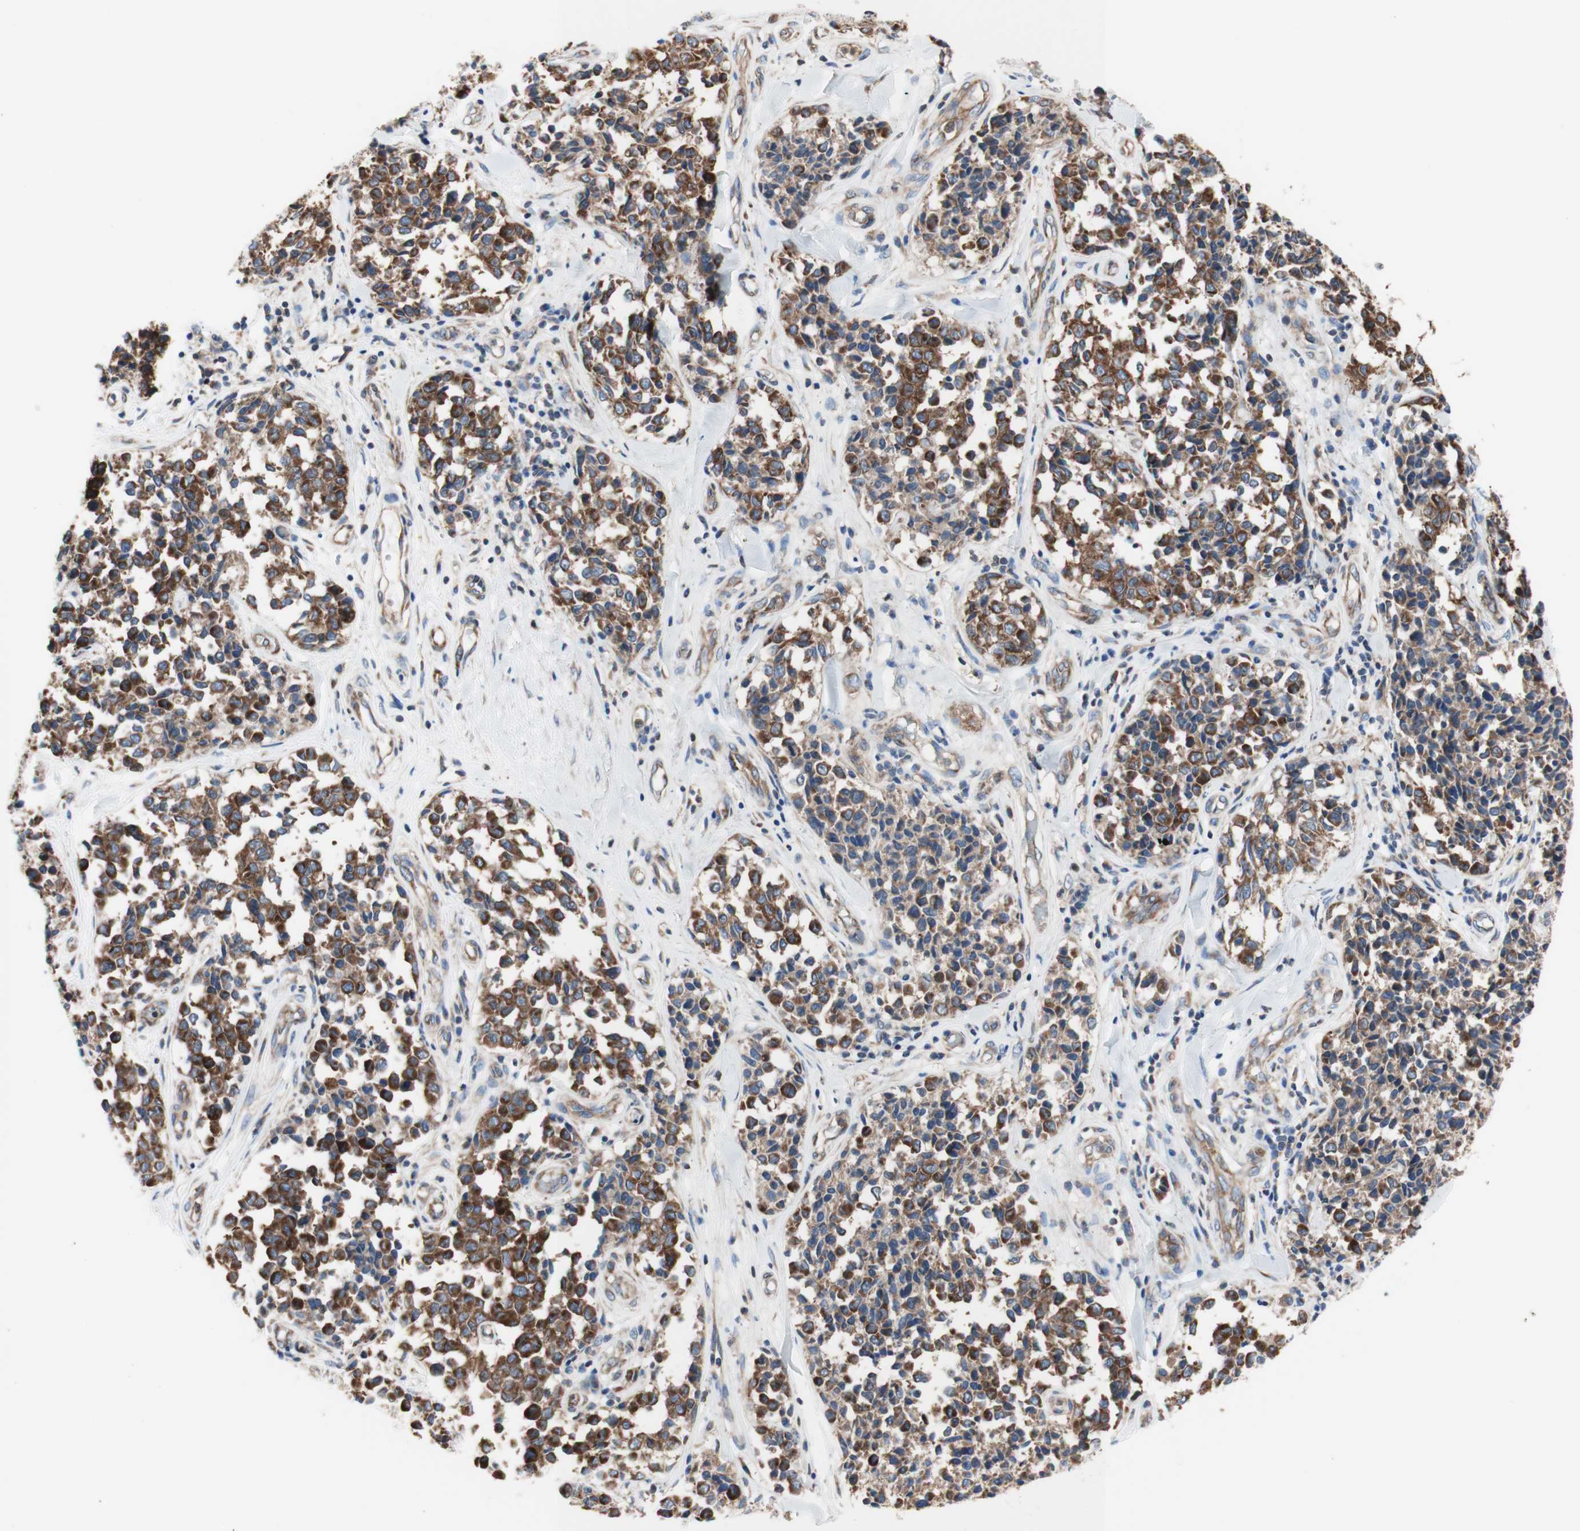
{"staining": {"intensity": "strong", "quantity": ">75%", "location": "cytoplasmic/membranous"}, "tissue": "melanoma", "cell_type": "Tumor cells", "image_type": "cancer", "snomed": [{"axis": "morphology", "description": "Malignant melanoma, NOS"}, {"axis": "topography", "description": "Skin"}], "caption": "Protein expression analysis of melanoma reveals strong cytoplasmic/membranous staining in about >75% of tumor cells.", "gene": "FMR1", "patient": {"sex": "female", "age": 64}}